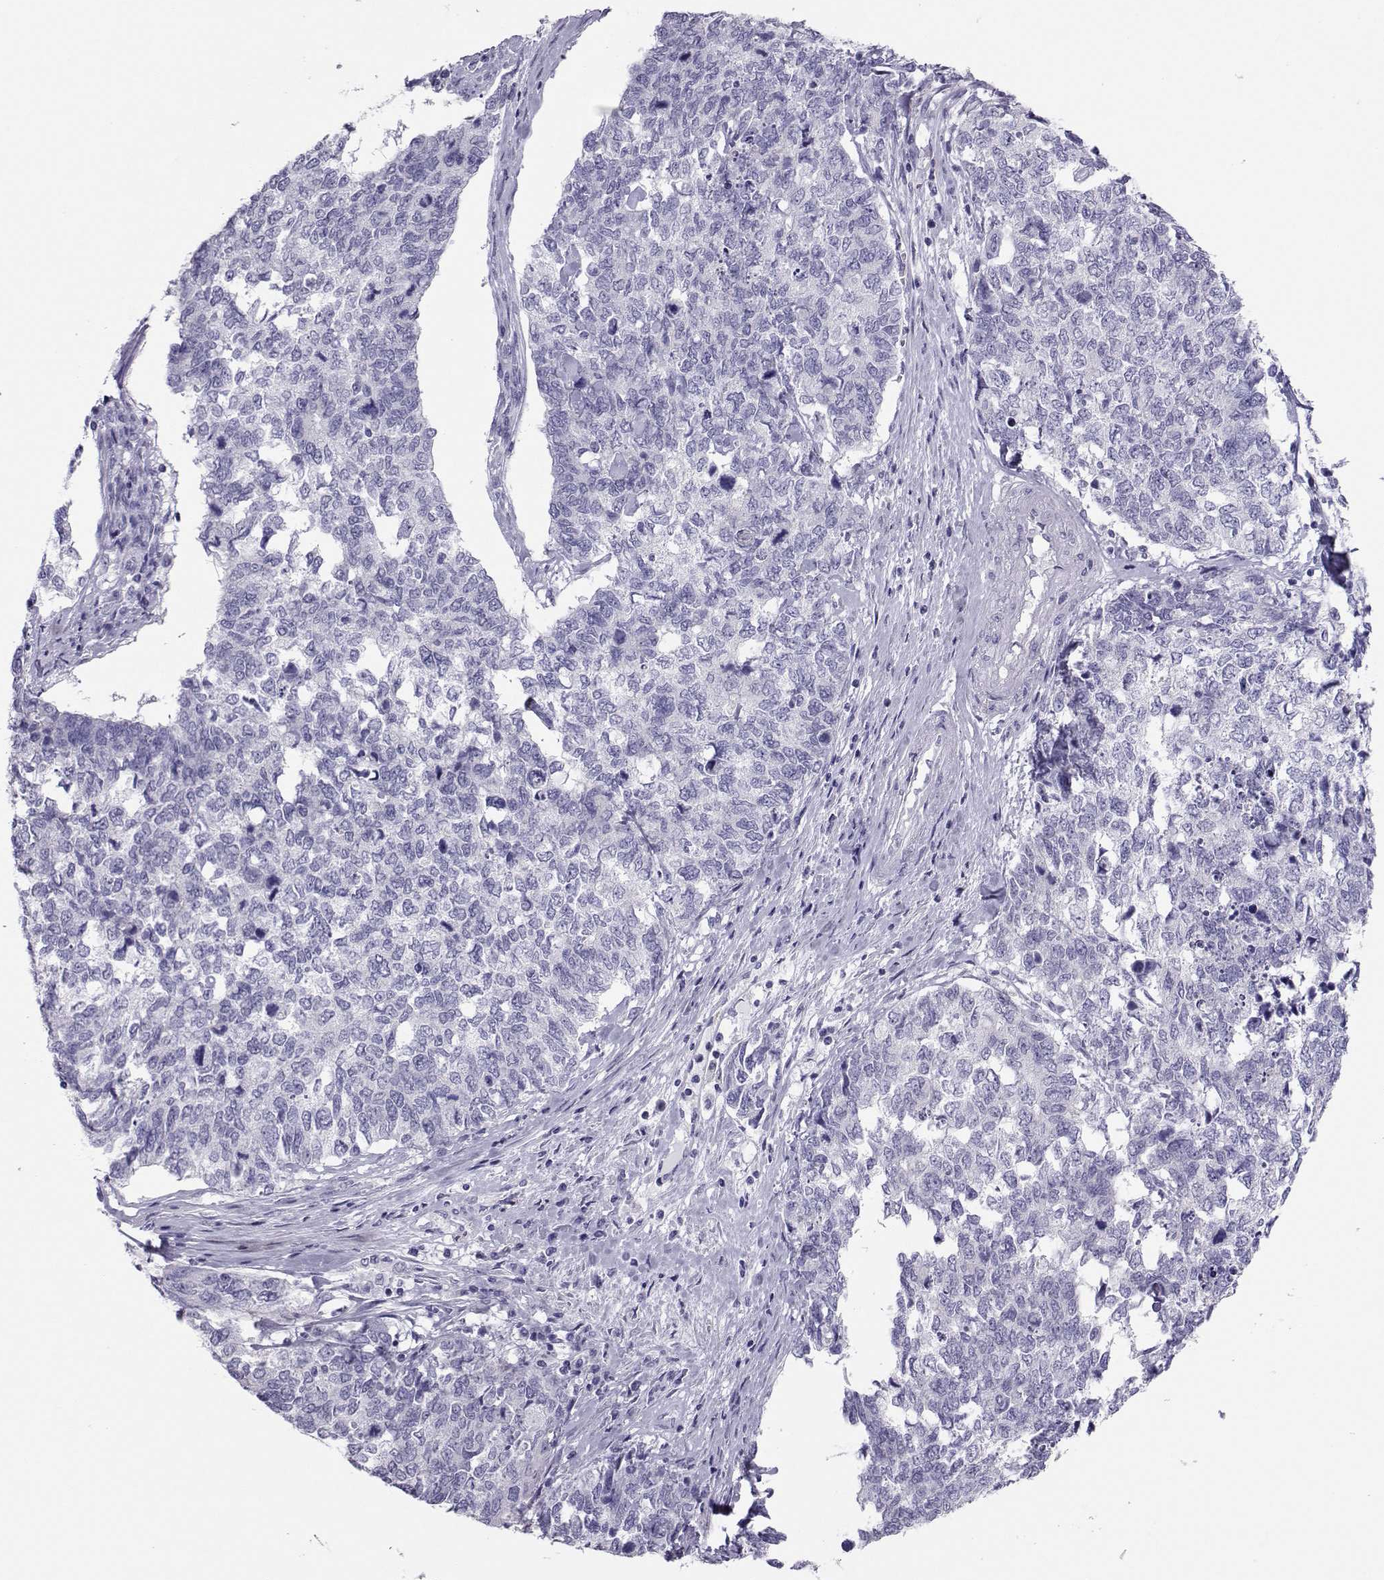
{"staining": {"intensity": "negative", "quantity": "none", "location": "none"}, "tissue": "cervical cancer", "cell_type": "Tumor cells", "image_type": "cancer", "snomed": [{"axis": "morphology", "description": "Squamous cell carcinoma, NOS"}, {"axis": "topography", "description": "Cervix"}], "caption": "Tumor cells show no significant protein staining in cervical cancer (squamous cell carcinoma).", "gene": "TRPM7", "patient": {"sex": "female", "age": 63}}